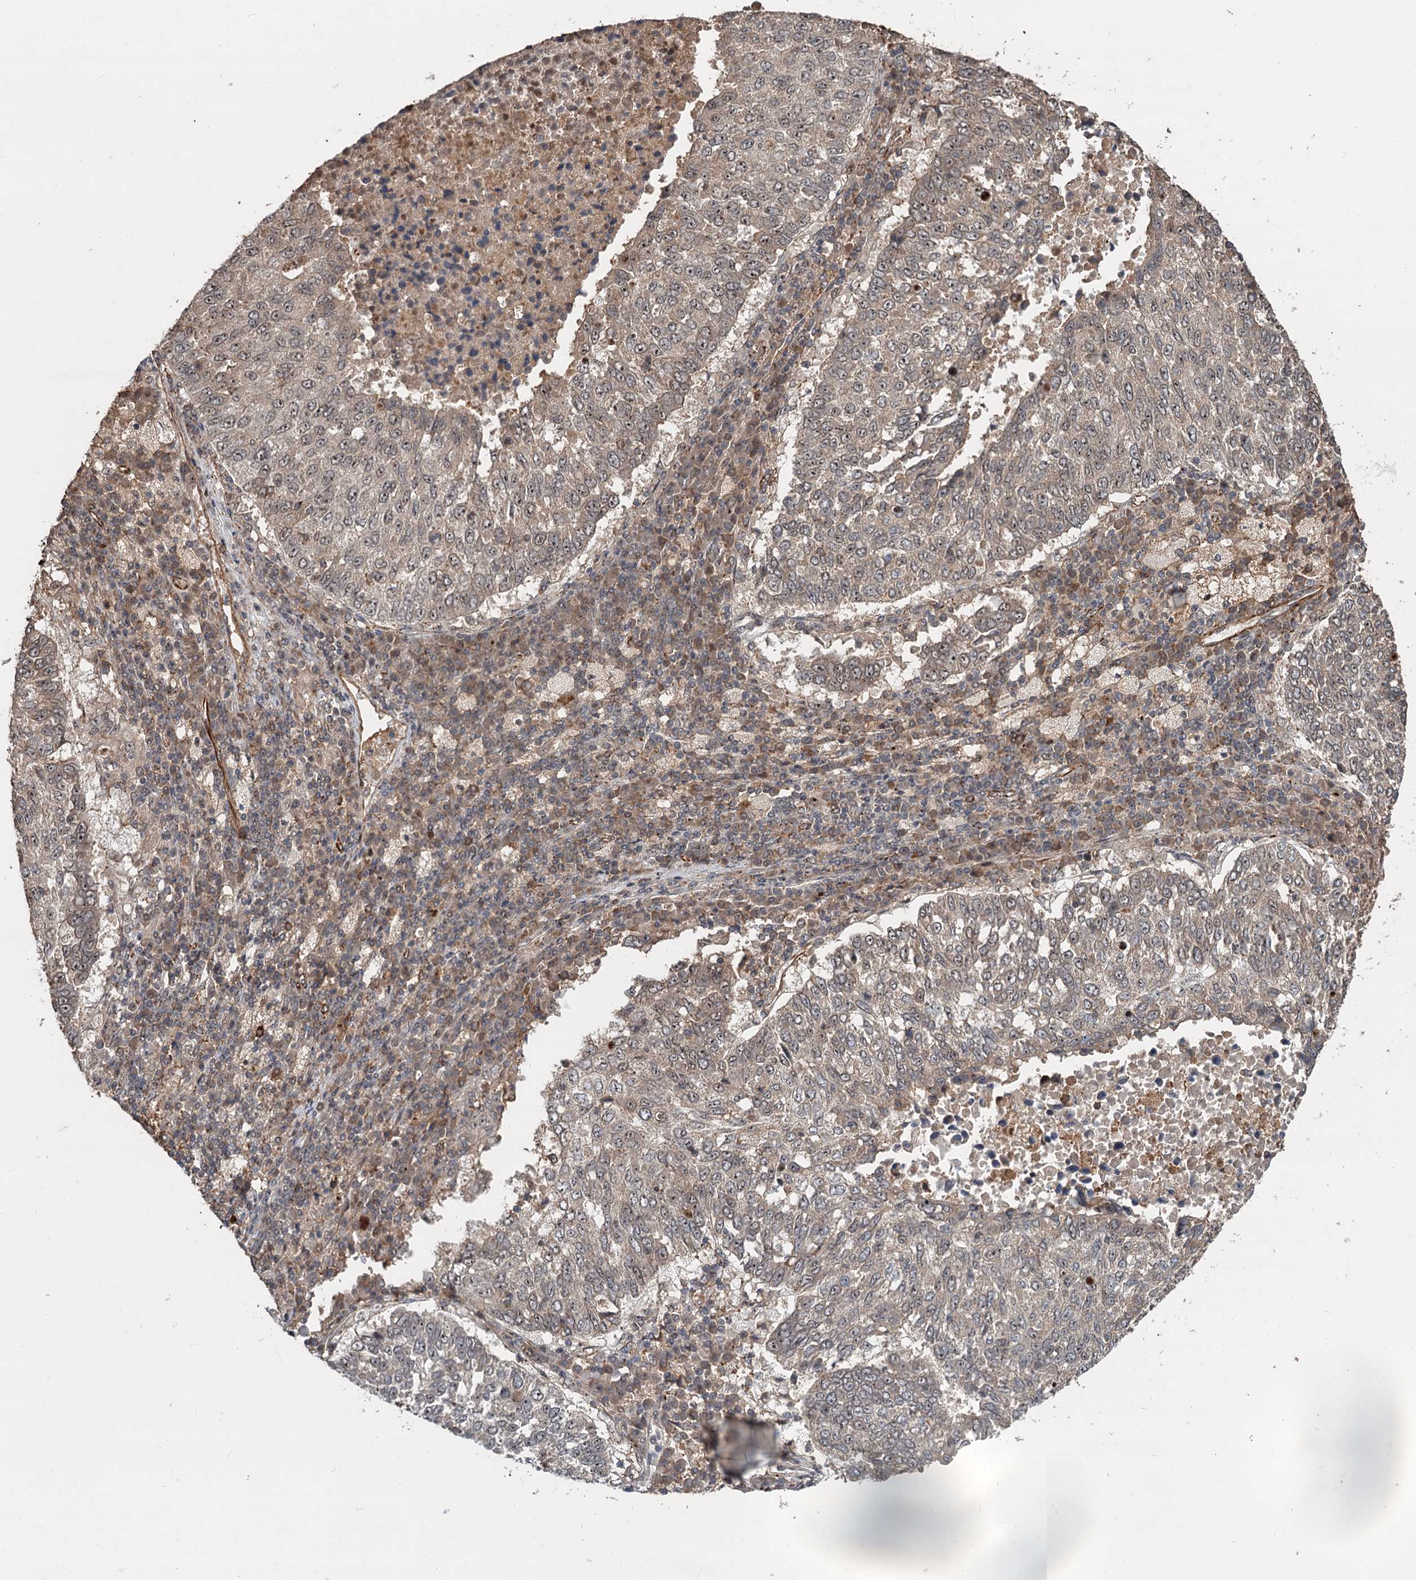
{"staining": {"intensity": "weak", "quantity": "25%-75%", "location": "cytoplasmic/membranous,nuclear"}, "tissue": "lung cancer", "cell_type": "Tumor cells", "image_type": "cancer", "snomed": [{"axis": "morphology", "description": "Squamous cell carcinoma, NOS"}, {"axis": "topography", "description": "Lung"}], "caption": "High-magnification brightfield microscopy of lung cancer (squamous cell carcinoma) stained with DAB (brown) and counterstained with hematoxylin (blue). tumor cells exhibit weak cytoplasmic/membranous and nuclear staining is seen in approximately25%-75% of cells. (Stains: DAB (3,3'-diaminobenzidine) in brown, nuclei in blue, Microscopy: brightfield microscopy at high magnification).", "gene": "TMA16", "patient": {"sex": "male", "age": 73}}